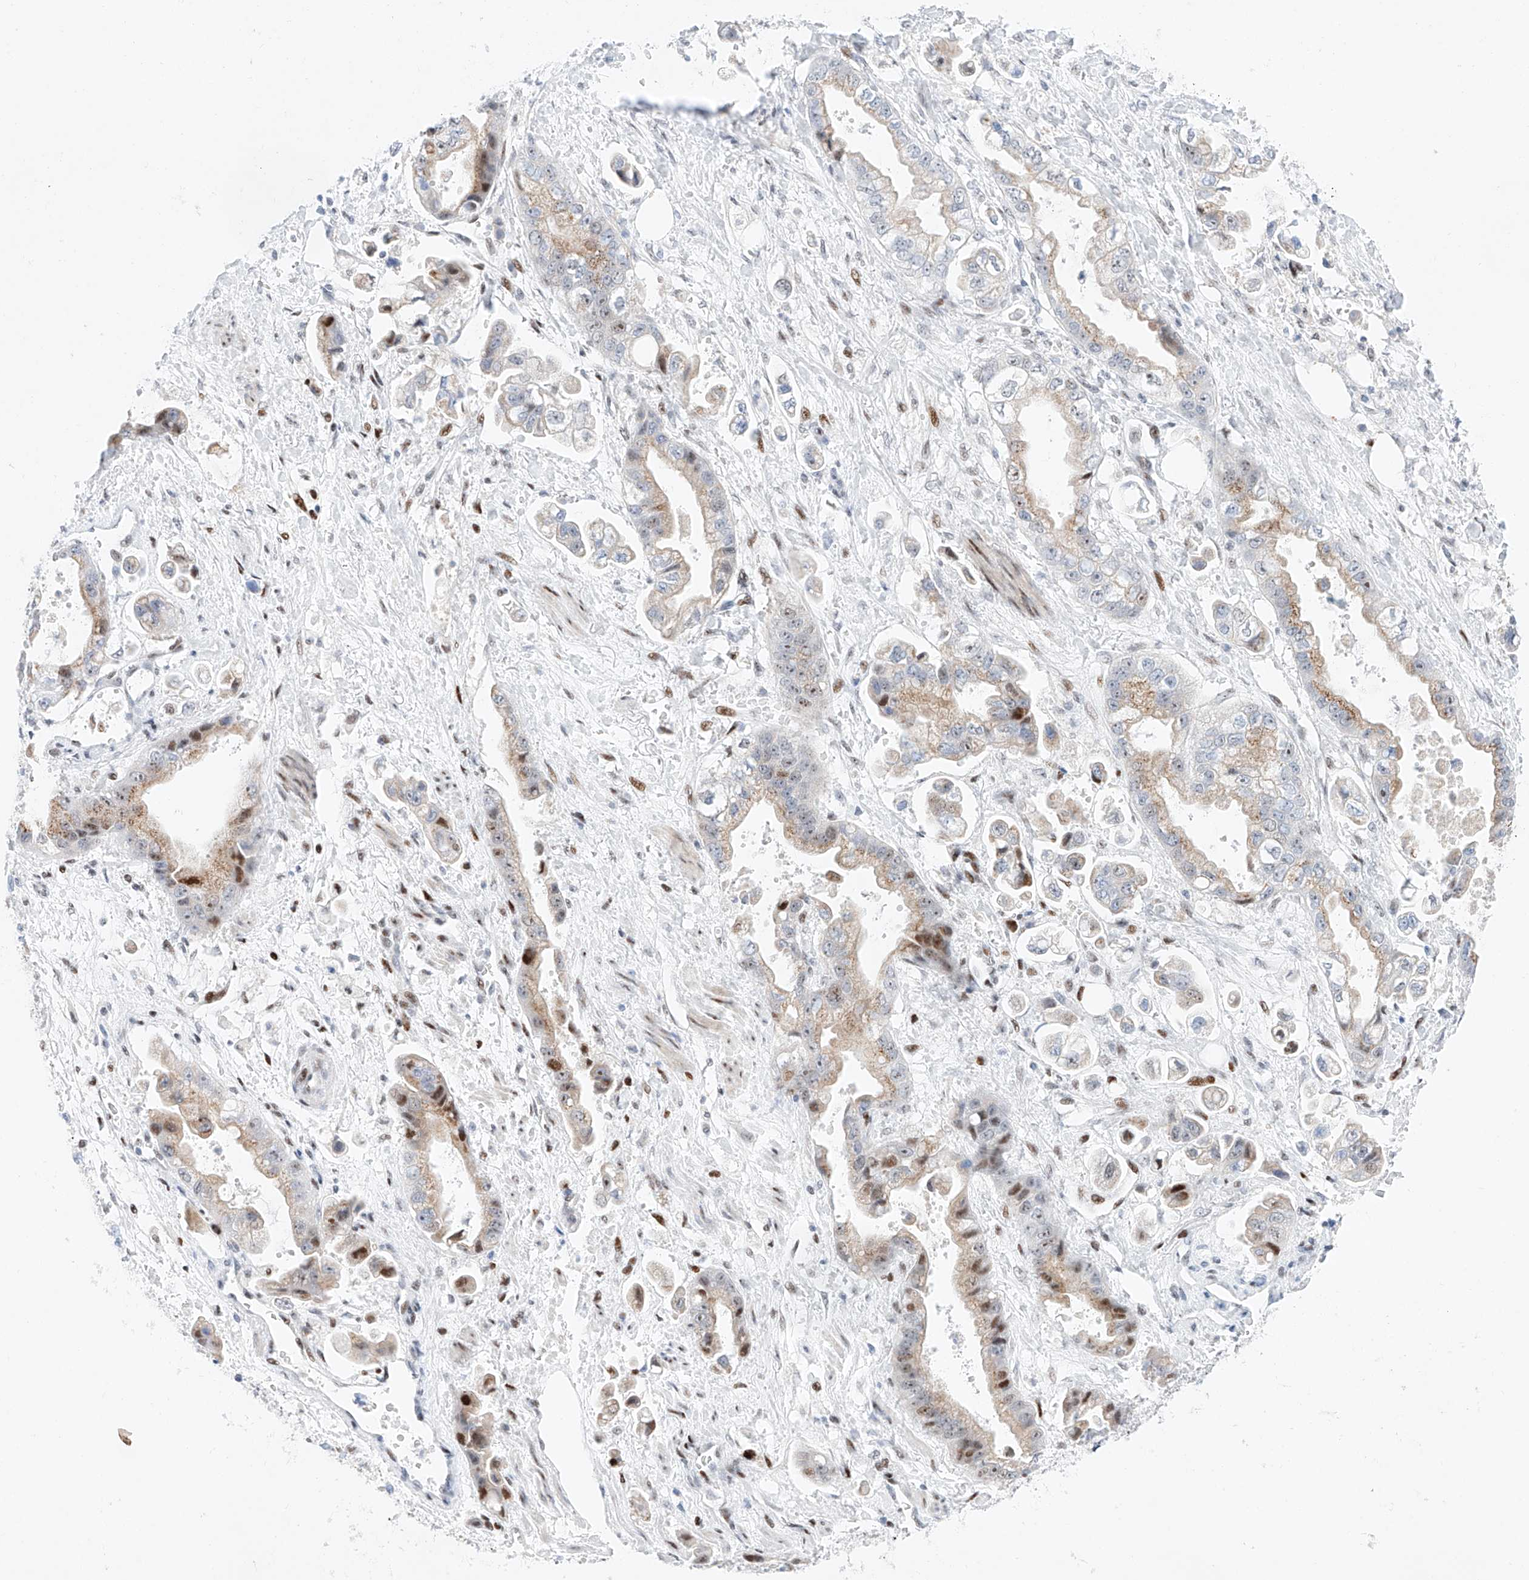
{"staining": {"intensity": "moderate", "quantity": ">75%", "location": "cytoplasmic/membranous,nuclear"}, "tissue": "stomach cancer", "cell_type": "Tumor cells", "image_type": "cancer", "snomed": [{"axis": "morphology", "description": "Adenocarcinoma, NOS"}, {"axis": "topography", "description": "Stomach"}], "caption": "Immunohistochemical staining of stomach adenocarcinoma displays medium levels of moderate cytoplasmic/membranous and nuclear protein expression in approximately >75% of tumor cells. The protein of interest is shown in brown color, while the nuclei are stained blue.", "gene": "NT5C3B", "patient": {"sex": "male", "age": 62}}